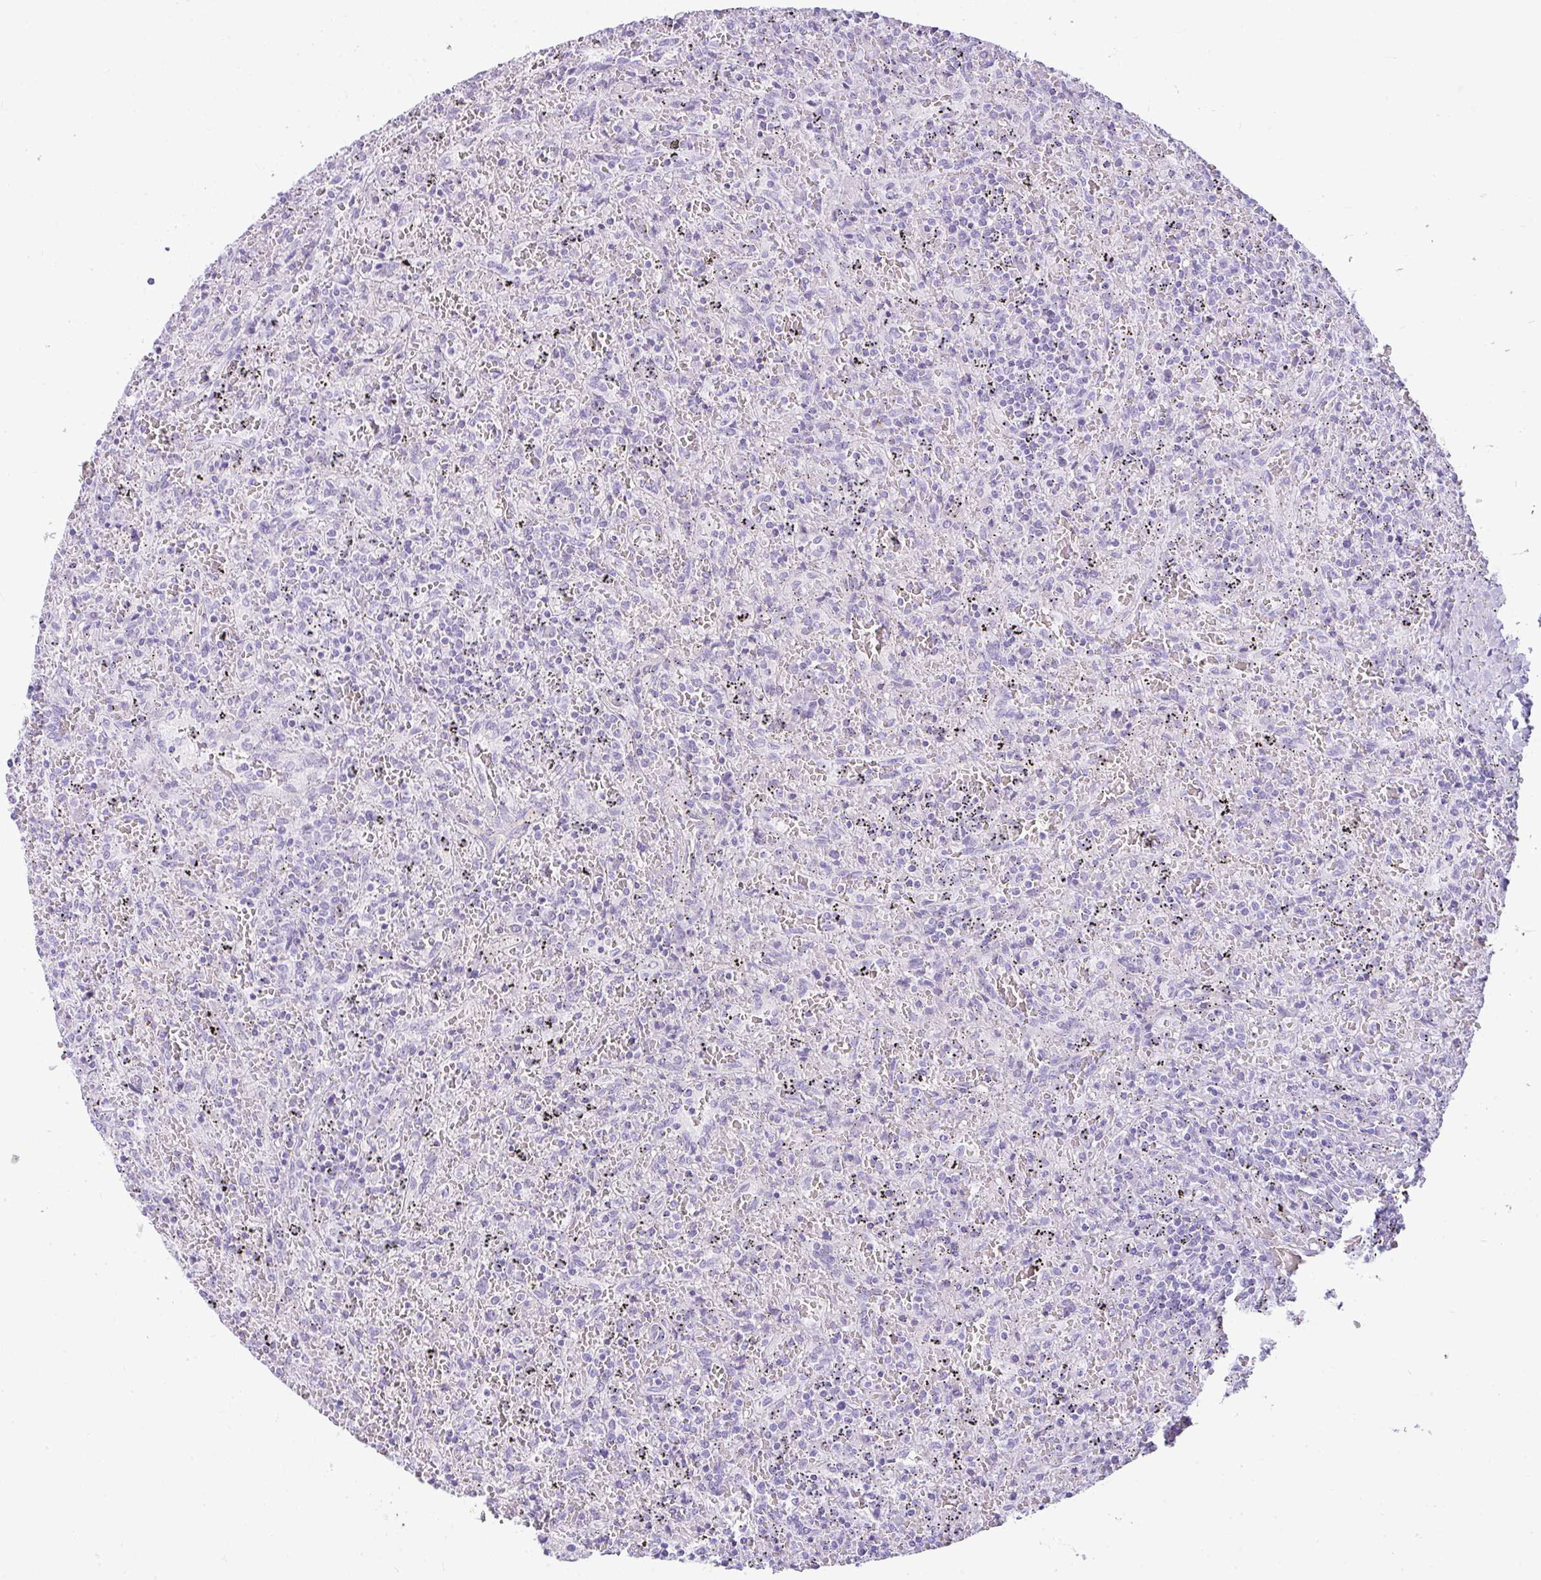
{"staining": {"intensity": "negative", "quantity": "none", "location": "none"}, "tissue": "lymphoma", "cell_type": "Tumor cells", "image_type": "cancer", "snomed": [{"axis": "morphology", "description": "Malignant lymphoma, non-Hodgkin's type, Low grade"}, {"axis": "topography", "description": "Spleen"}], "caption": "There is no significant positivity in tumor cells of low-grade malignant lymphoma, non-Hodgkin's type.", "gene": "RASL10A", "patient": {"sex": "female", "age": 64}}